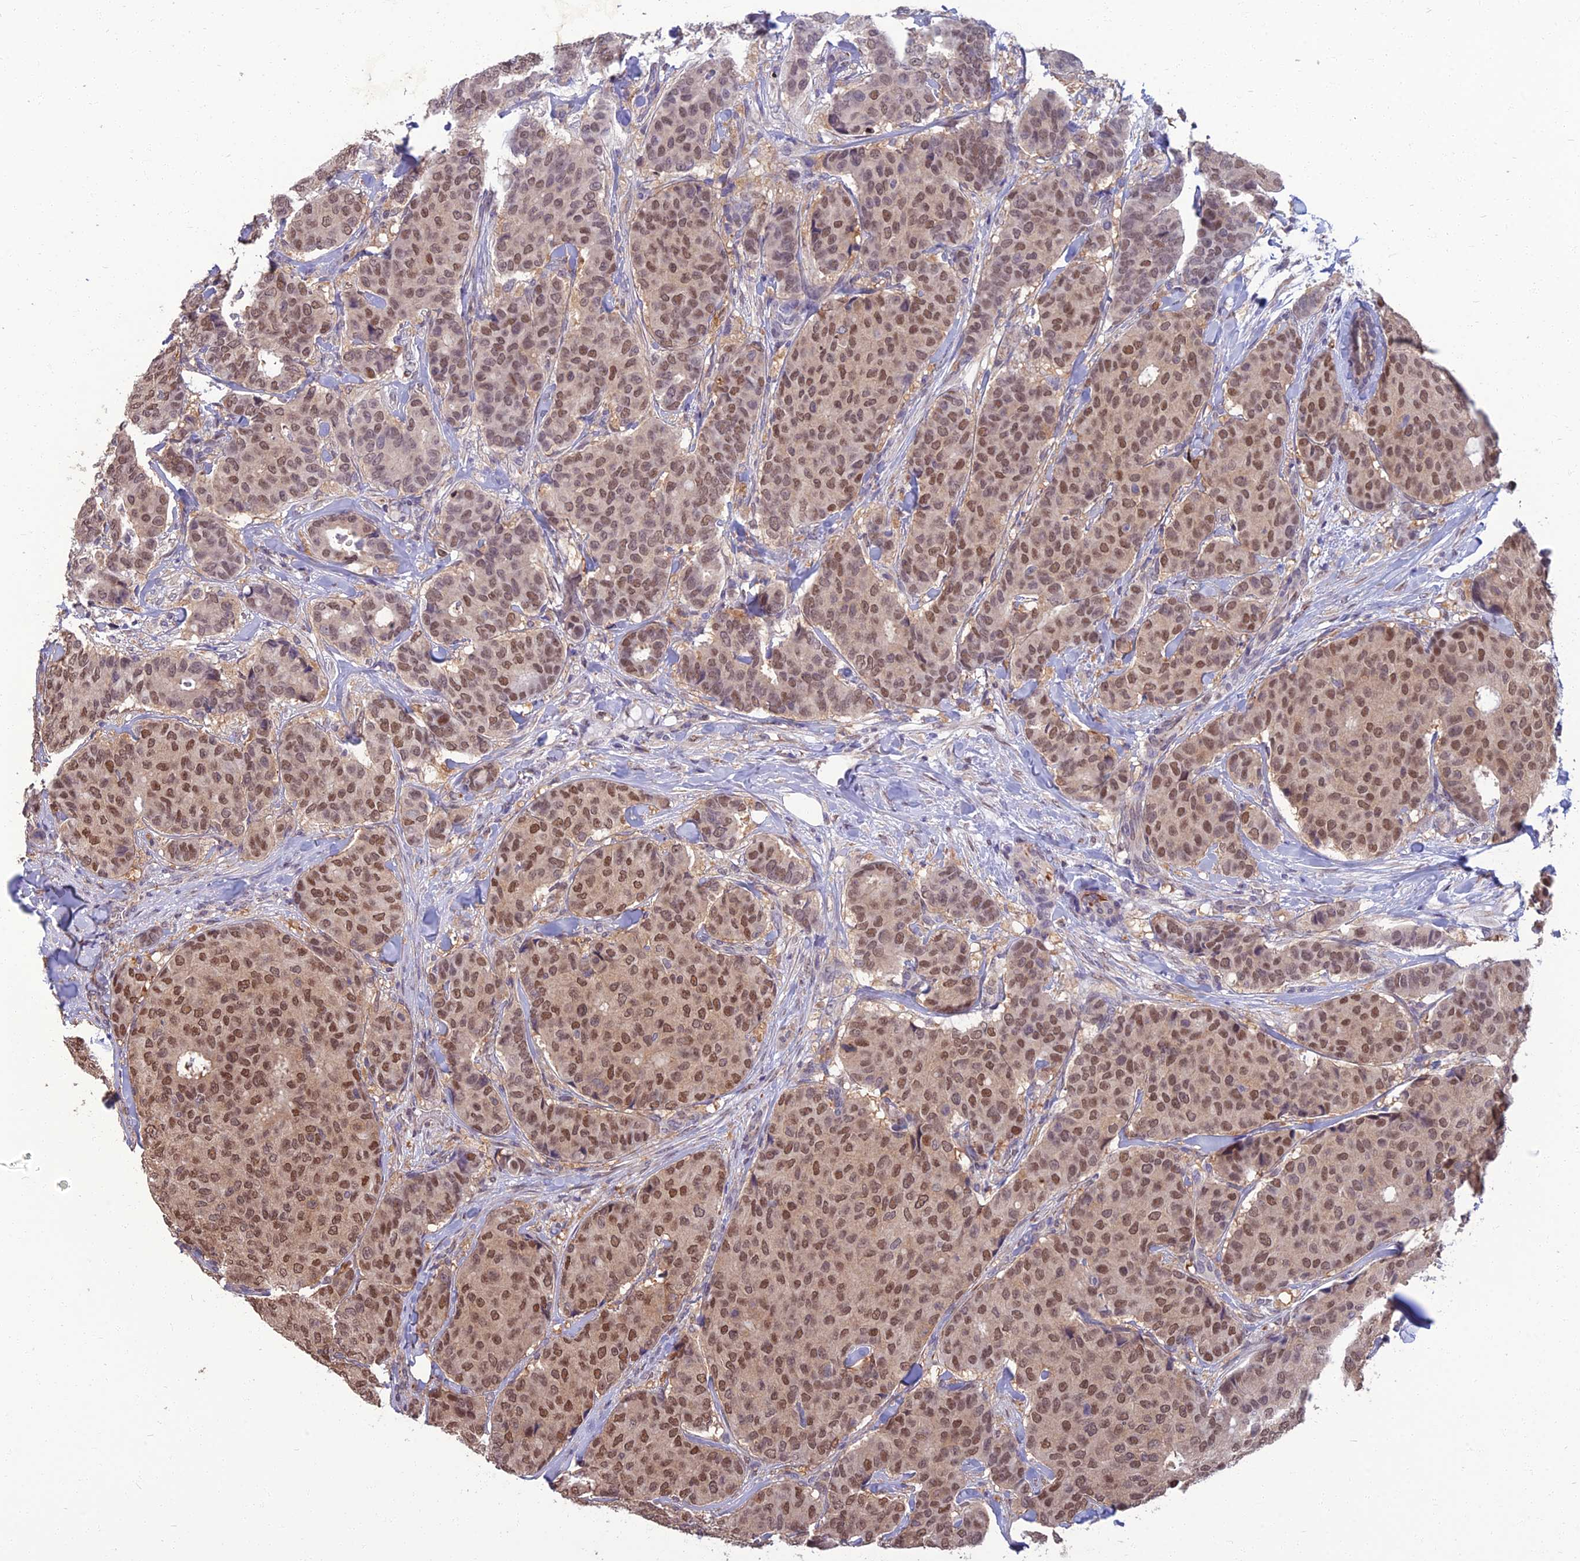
{"staining": {"intensity": "moderate", "quantity": ">75%", "location": "nuclear"}, "tissue": "breast cancer", "cell_type": "Tumor cells", "image_type": "cancer", "snomed": [{"axis": "morphology", "description": "Duct carcinoma"}, {"axis": "topography", "description": "Breast"}], "caption": "Immunohistochemical staining of human intraductal carcinoma (breast) exhibits moderate nuclear protein staining in approximately >75% of tumor cells.", "gene": "NR4A3", "patient": {"sex": "female", "age": 75}}